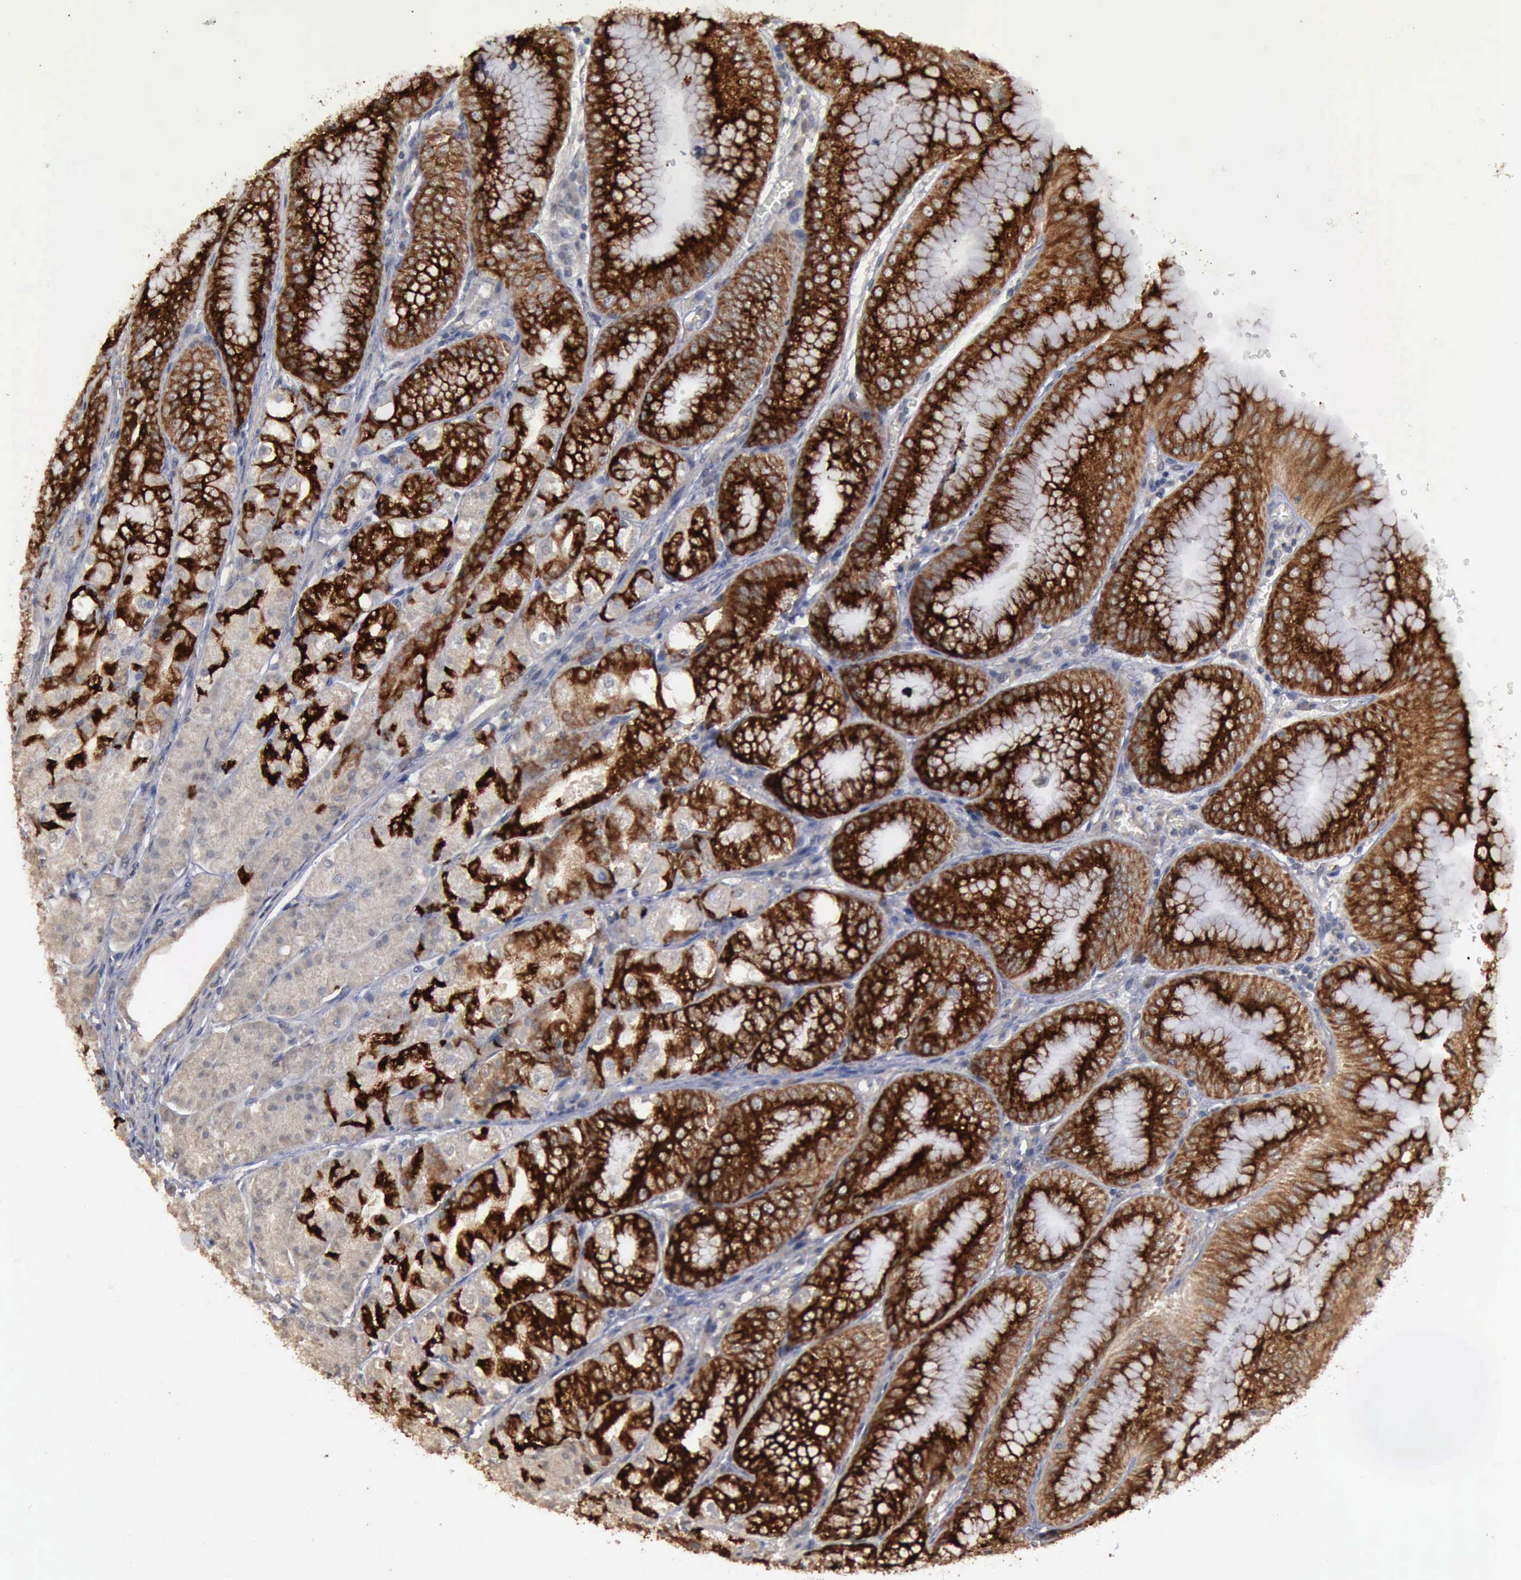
{"staining": {"intensity": "strong", "quantity": ">75%", "location": "cytoplasmic/membranous"}, "tissue": "stomach", "cell_type": "Glandular cells", "image_type": "normal", "snomed": [{"axis": "morphology", "description": "Normal tissue, NOS"}, {"axis": "topography", "description": "Stomach, lower"}], "caption": "Strong cytoplasmic/membranous protein staining is appreciated in about >75% of glandular cells in stomach. (brown staining indicates protein expression, while blue staining denotes nuclei).", "gene": "CRKL", "patient": {"sex": "male", "age": 71}}